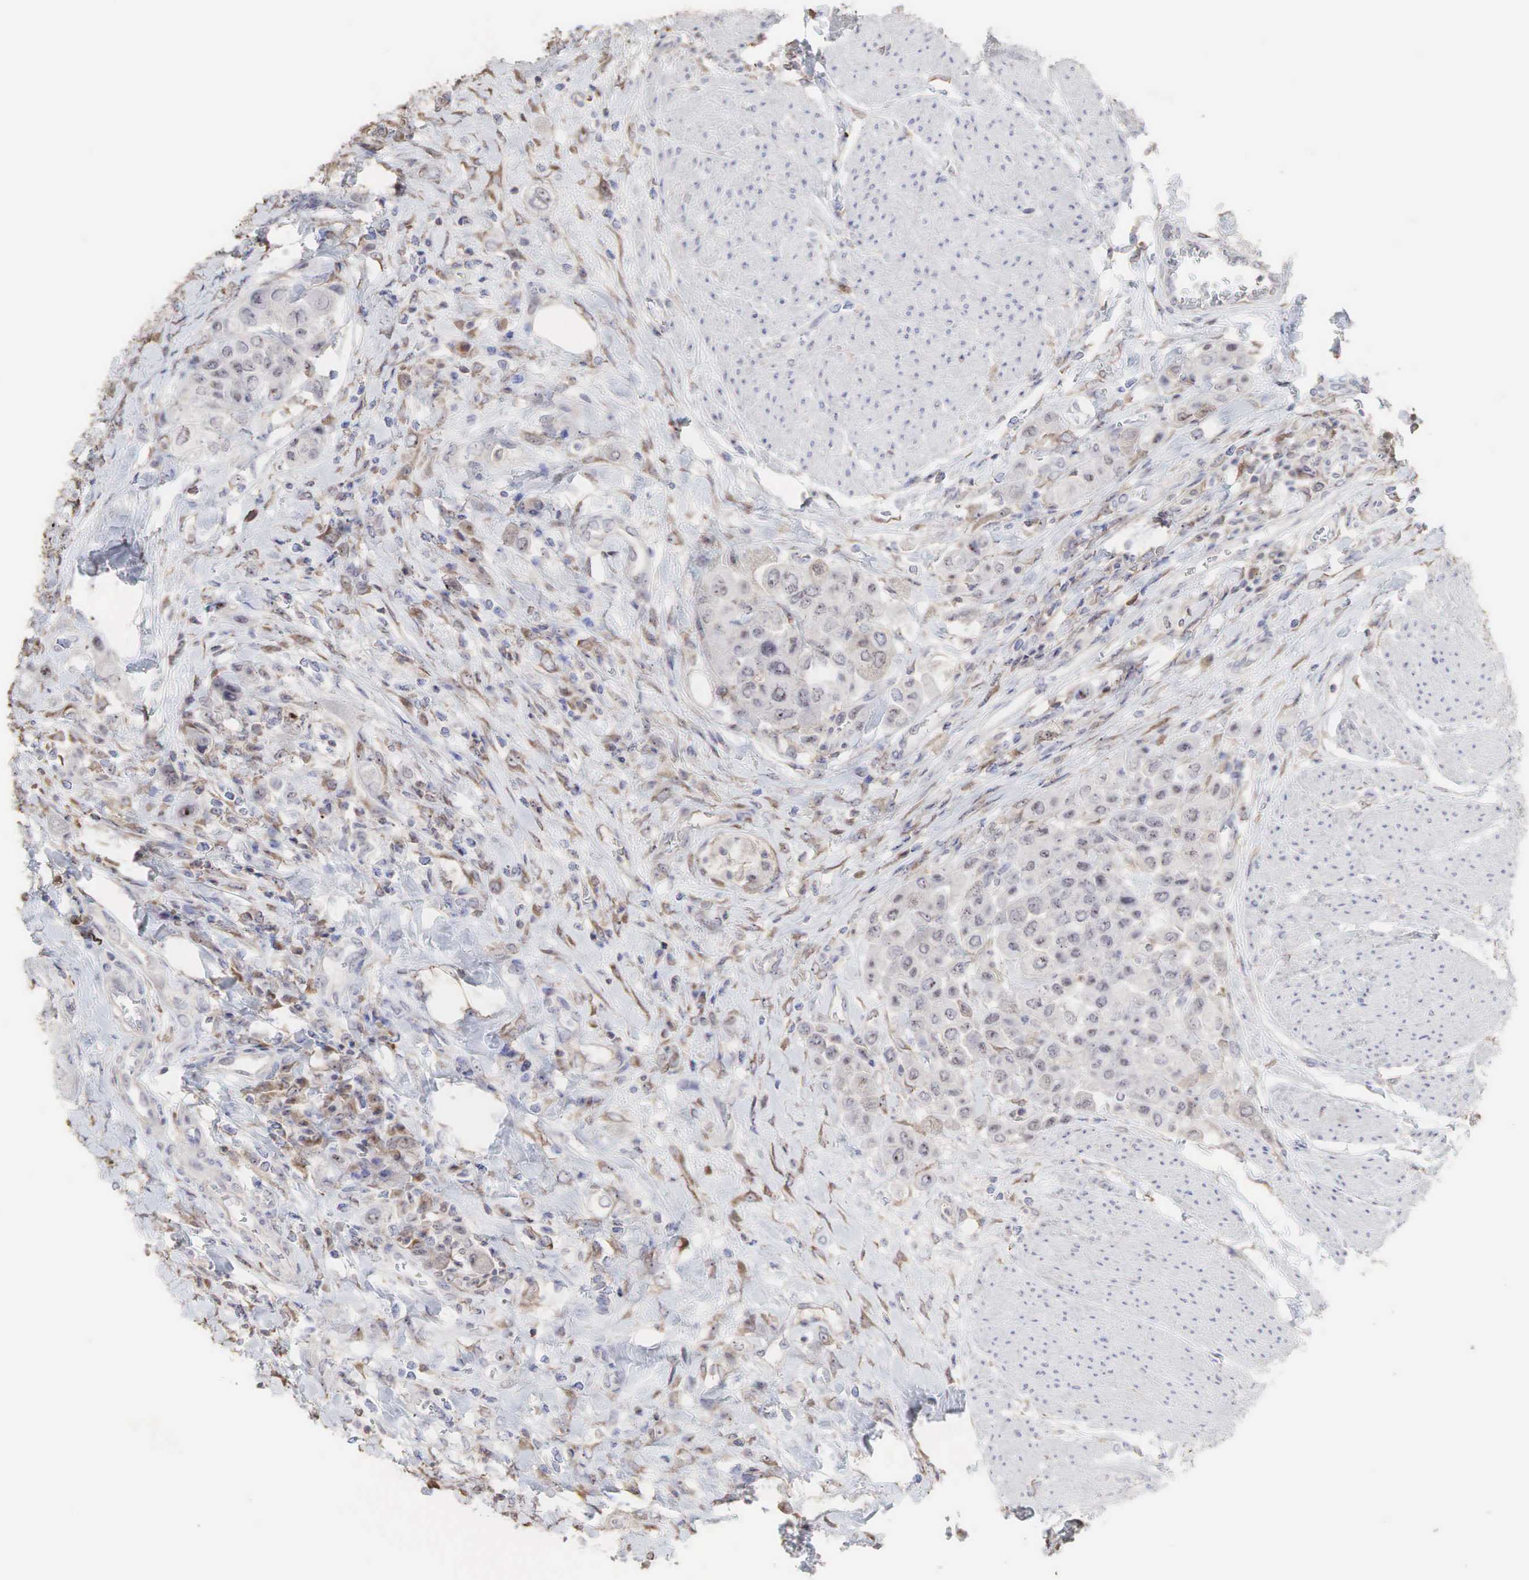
{"staining": {"intensity": "negative", "quantity": "none", "location": "none"}, "tissue": "urothelial cancer", "cell_type": "Tumor cells", "image_type": "cancer", "snomed": [{"axis": "morphology", "description": "Urothelial carcinoma, High grade"}, {"axis": "topography", "description": "Urinary bladder"}], "caption": "Immunohistochemistry of human high-grade urothelial carcinoma shows no expression in tumor cells.", "gene": "DKC1", "patient": {"sex": "male", "age": 50}}